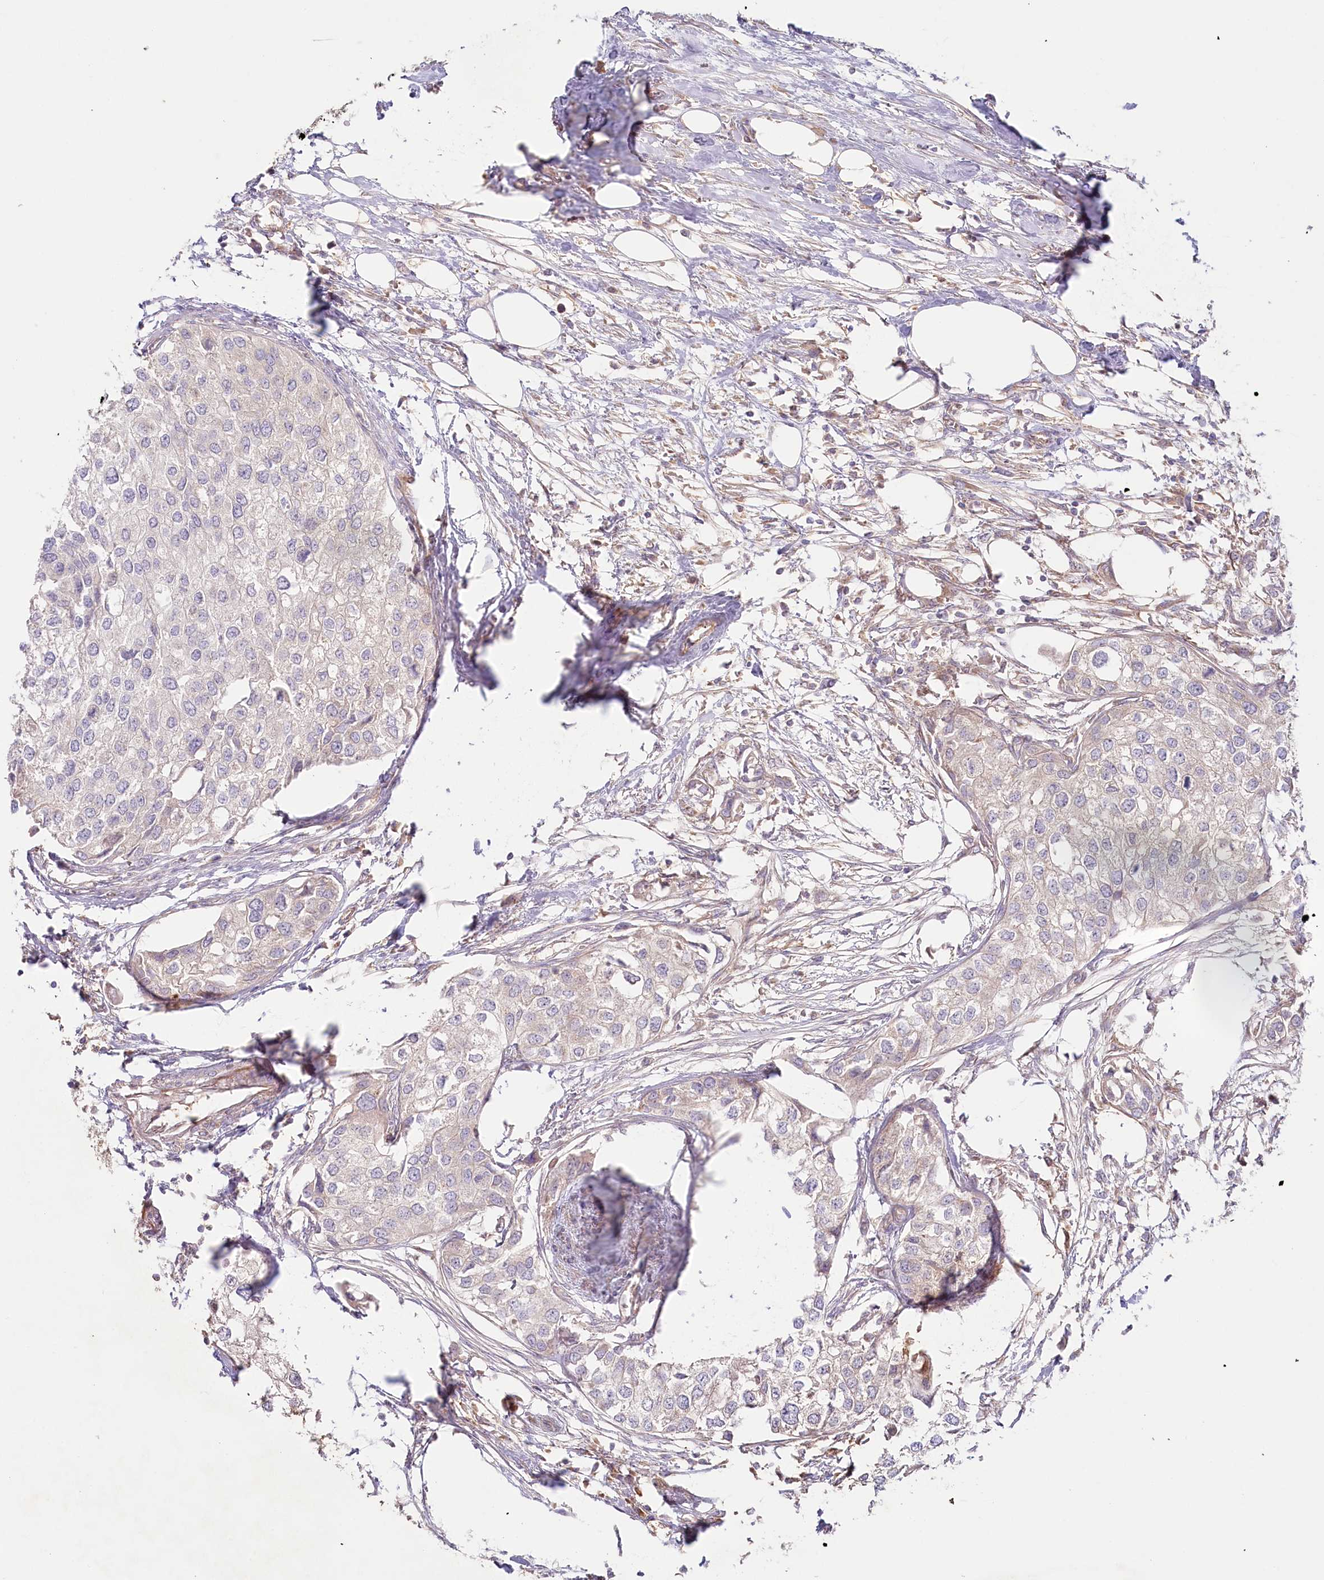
{"staining": {"intensity": "negative", "quantity": "none", "location": "none"}, "tissue": "urothelial cancer", "cell_type": "Tumor cells", "image_type": "cancer", "snomed": [{"axis": "morphology", "description": "Urothelial carcinoma, High grade"}, {"axis": "topography", "description": "Urinary bladder"}], "caption": "Immunohistochemistry of human urothelial carcinoma (high-grade) exhibits no staining in tumor cells. (Stains: DAB (3,3'-diaminobenzidine) IHC with hematoxylin counter stain, Microscopy: brightfield microscopy at high magnification).", "gene": "TNIP1", "patient": {"sex": "male", "age": 64}}